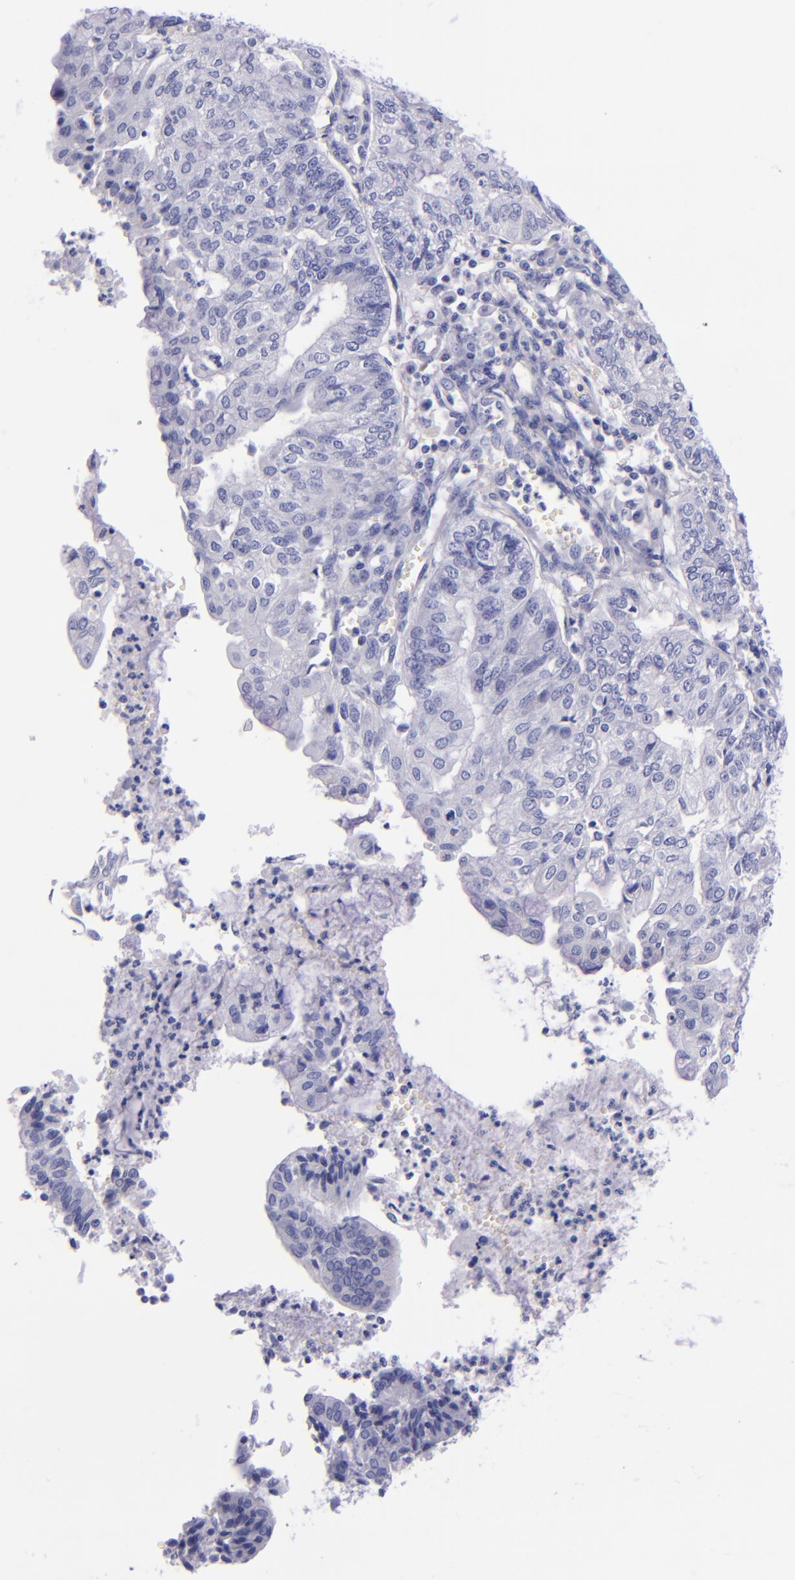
{"staining": {"intensity": "negative", "quantity": "none", "location": "none"}, "tissue": "endometrial cancer", "cell_type": "Tumor cells", "image_type": "cancer", "snomed": [{"axis": "morphology", "description": "Adenocarcinoma, NOS"}, {"axis": "topography", "description": "Endometrium"}], "caption": "High power microscopy photomicrograph of an immunohistochemistry histopathology image of endometrial adenocarcinoma, revealing no significant positivity in tumor cells. The staining is performed using DAB brown chromogen with nuclei counter-stained in using hematoxylin.", "gene": "LAG3", "patient": {"sex": "female", "age": 59}}